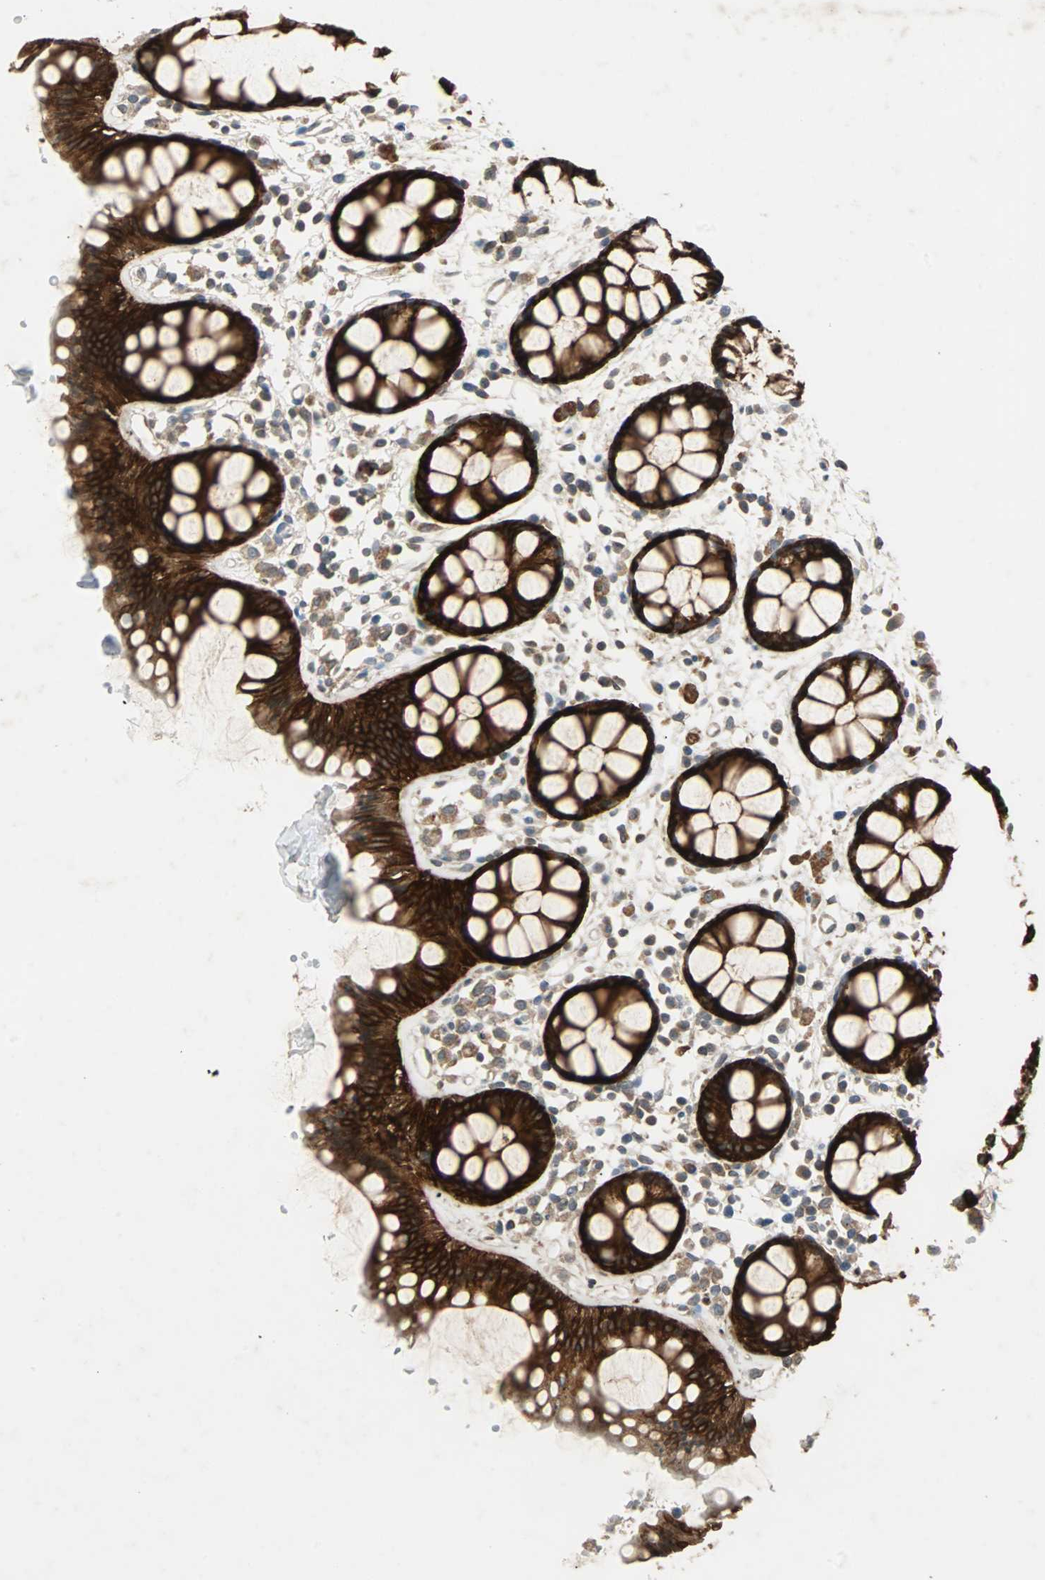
{"staining": {"intensity": "strong", "quantity": ">75%", "location": "cytoplasmic/membranous"}, "tissue": "rectum", "cell_type": "Glandular cells", "image_type": "normal", "snomed": [{"axis": "morphology", "description": "Normal tissue, NOS"}, {"axis": "topography", "description": "Rectum"}], "caption": "Protein analysis of unremarkable rectum shows strong cytoplasmic/membranous staining in about >75% of glandular cells.", "gene": "CMC2", "patient": {"sex": "female", "age": 66}}